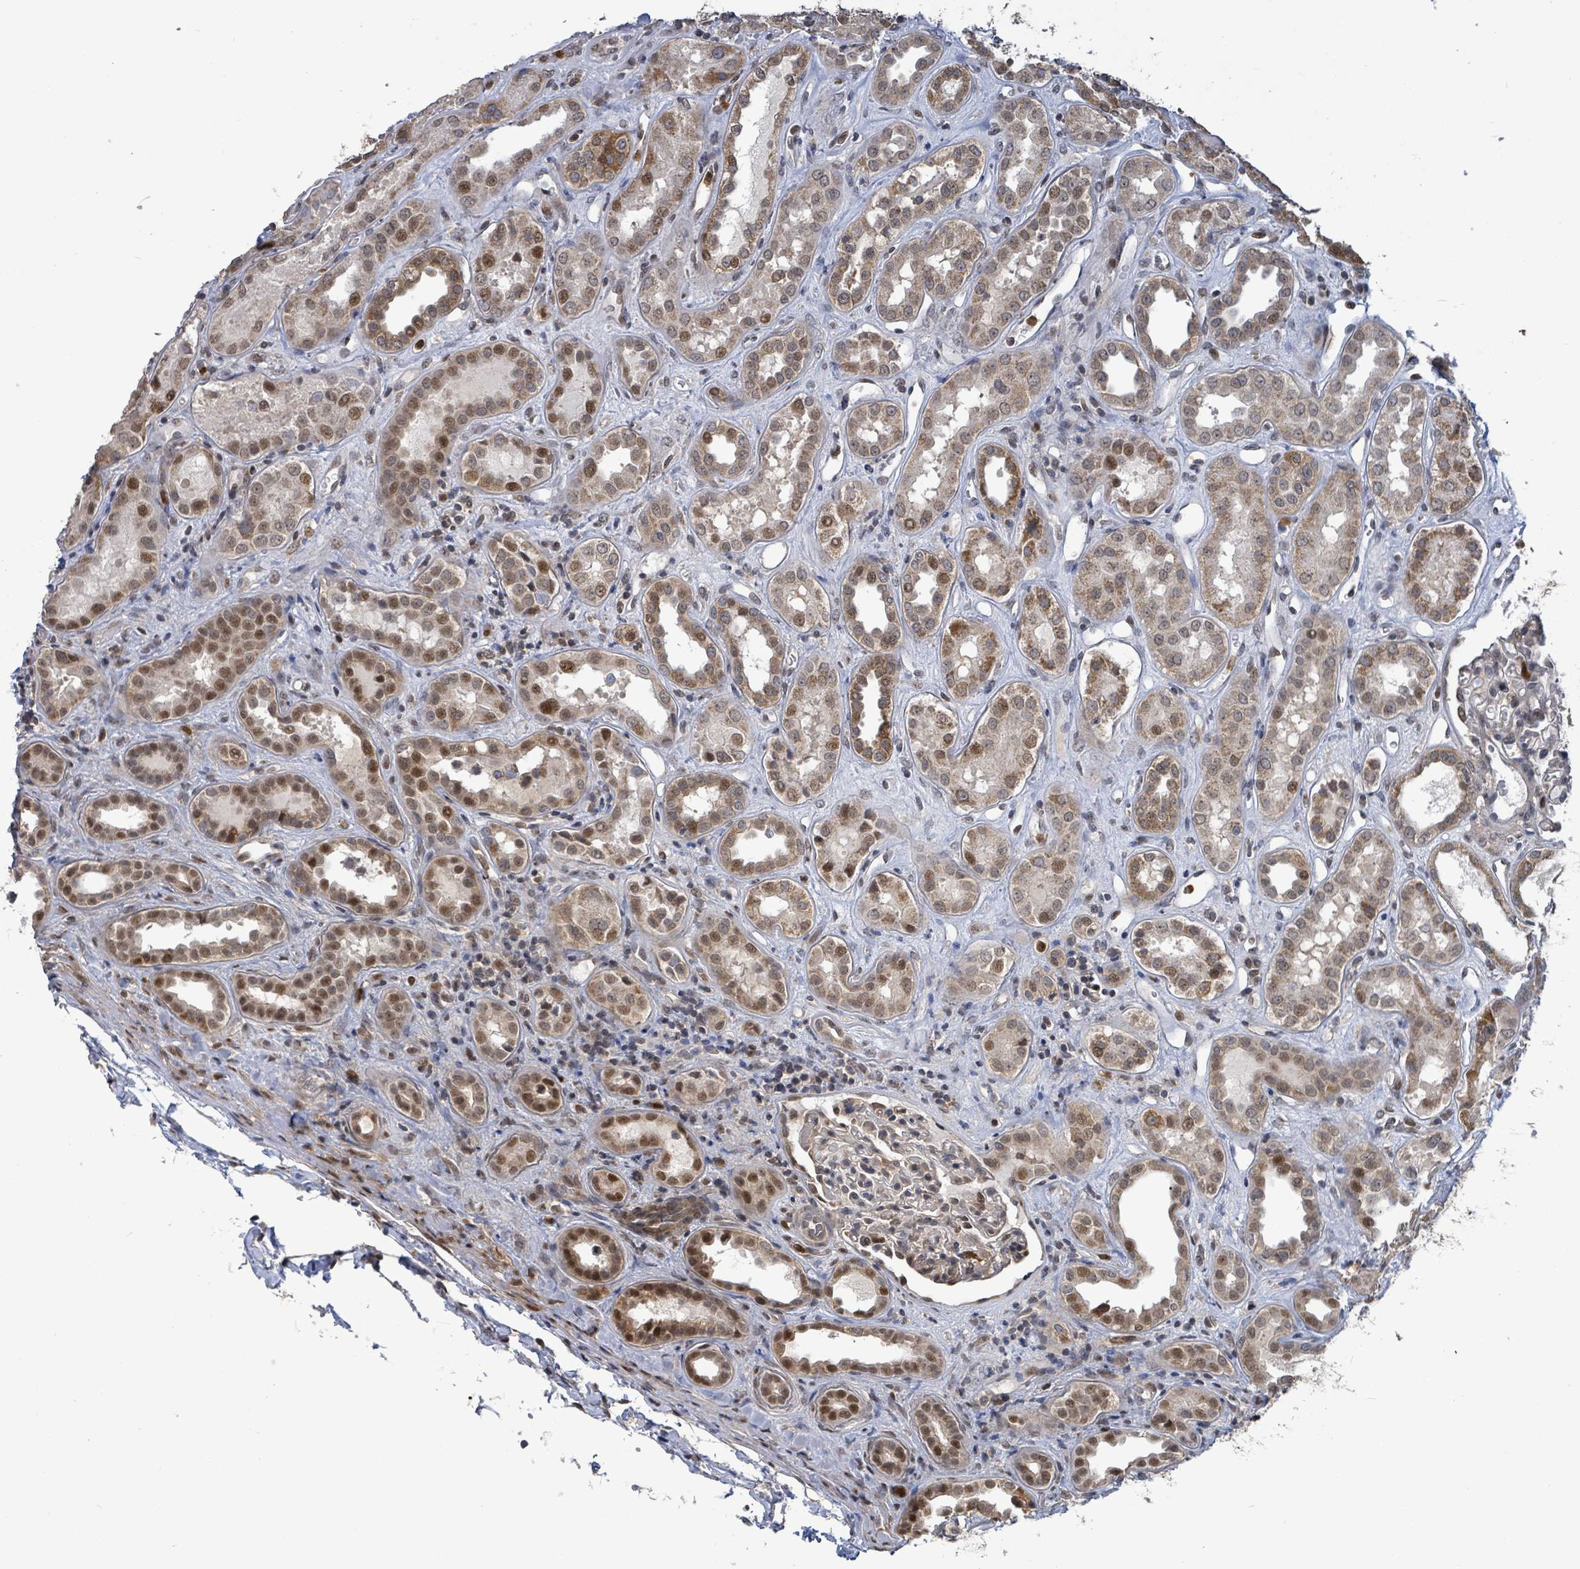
{"staining": {"intensity": "moderate", "quantity": "25%-75%", "location": "cytoplasmic/membranous,nuclear"}, "tissue": "kidney", "cell_type": "Cells in glomeruli", "image_type": "normal", "snomed": [{"axis": "morphology", "description": "Normal tissue, NOS"}, {"axis": "topography", "description": "Kidney"}], "caption": "Immunohistochemical staining of normal kidney shows medium levels of moderate cytoplasmic/membranous,nuclear expression in about 25%-75% of cells in glomeruli. Using DAB (brown) and hematoxylin (blue) stains, captured at high magnification using brightfield microscopy.", "gene": "COQ6", "patient": {"sex": "male", "age": 59}}